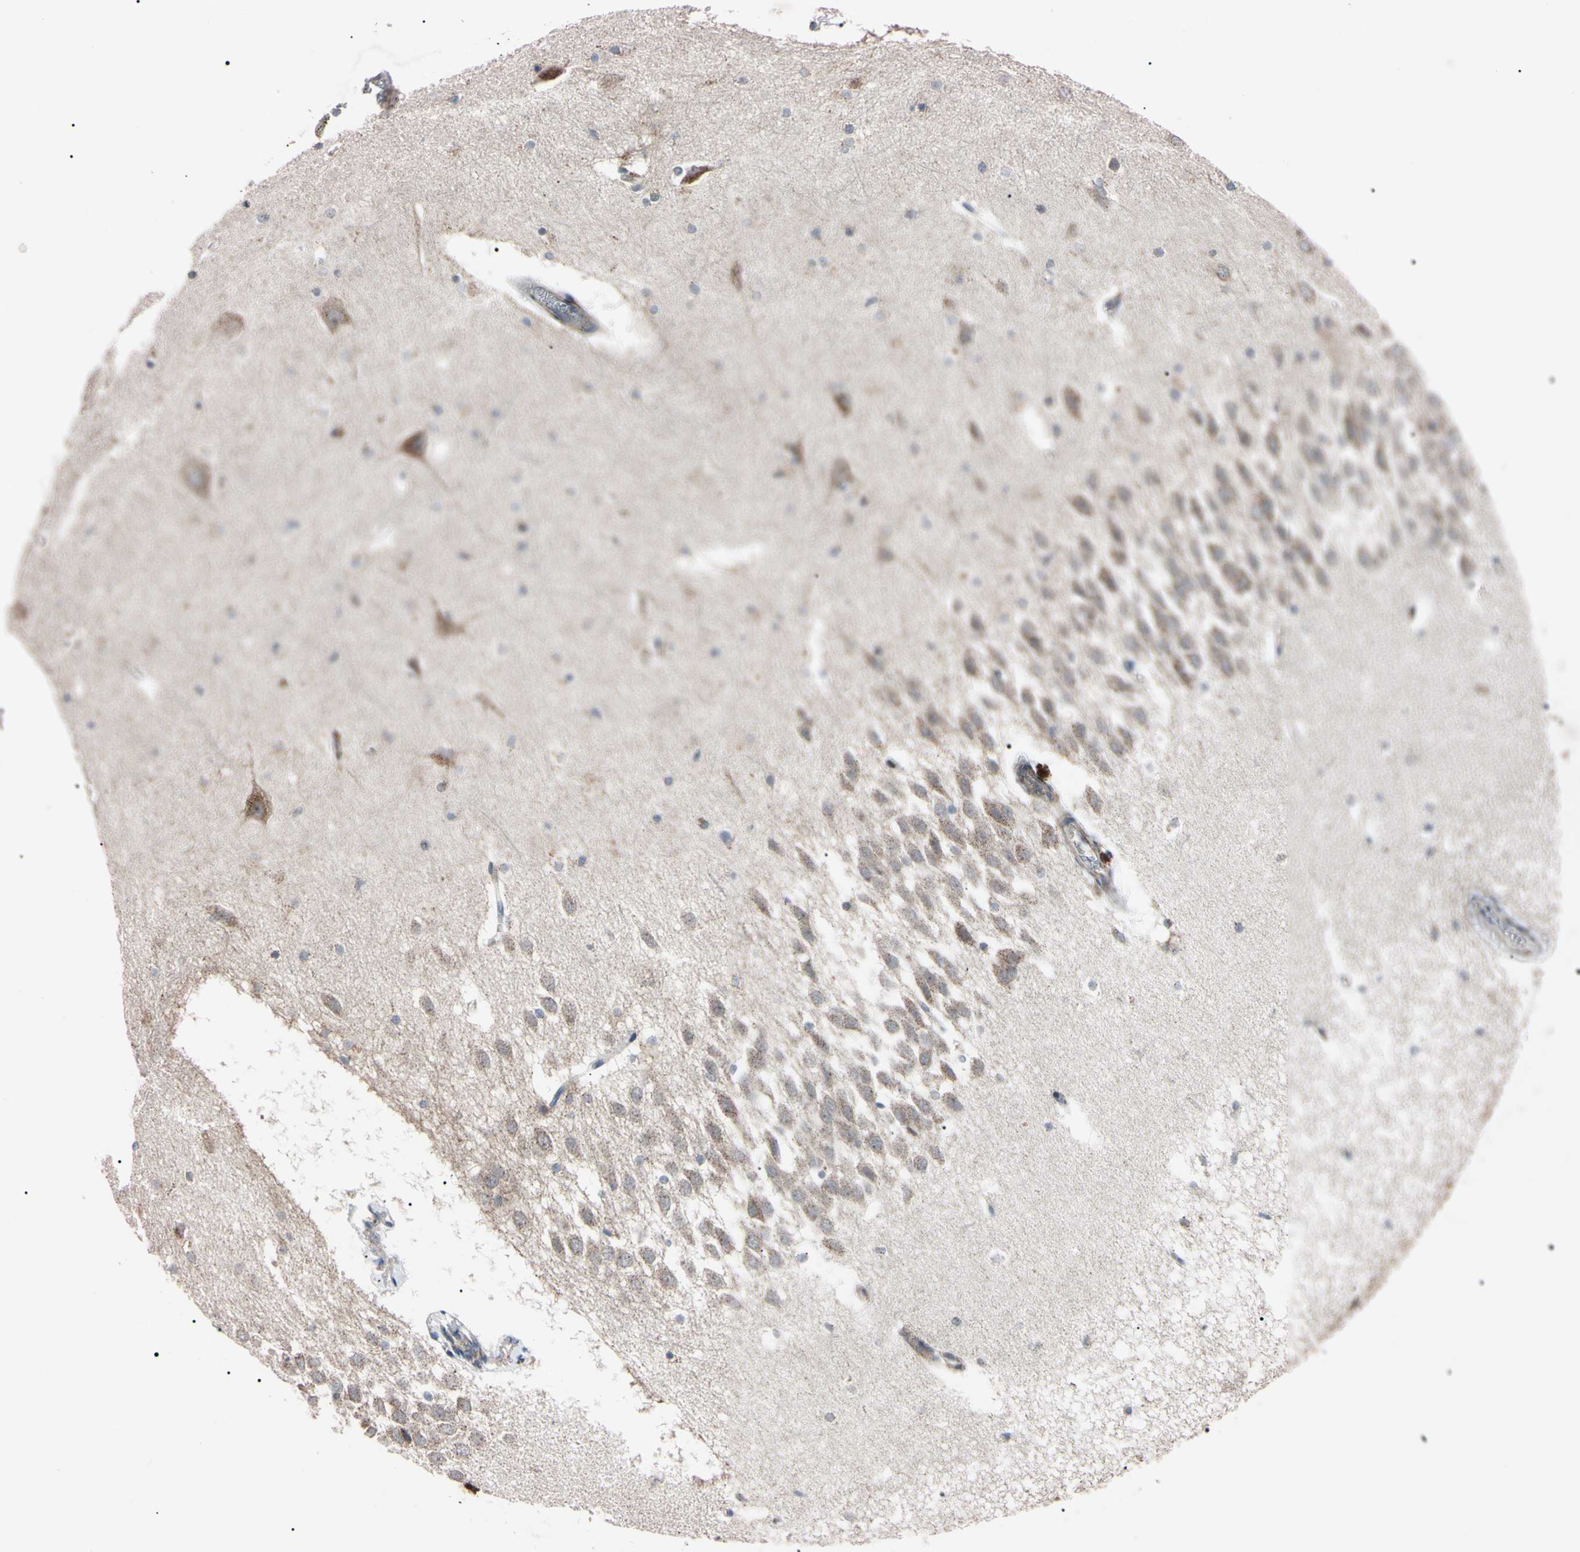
{"staining": {"intensity": "weak", "quantity": "25%-75%", "location": "cytoplasmic/membranous"}, "tissue": "hippocampus", "cell_type": "Glial cells", "image_type": "normal", "snomed": [{"axis": "morphology", "description": "Normal tissue, NOS"}, {"axis": "topography", "description": "Hippocampus"}], "caption": "A brown stain labels weak cytoplasmic/membranous staining of a protein in glial cells of unremarkable hippocampus. Immunohistochemistry (ihc) stains the protein in brown and the nuclei are stained blue.", "gene": "TNFRSF1A", "patient": {"sex": "male", "age": 45}}